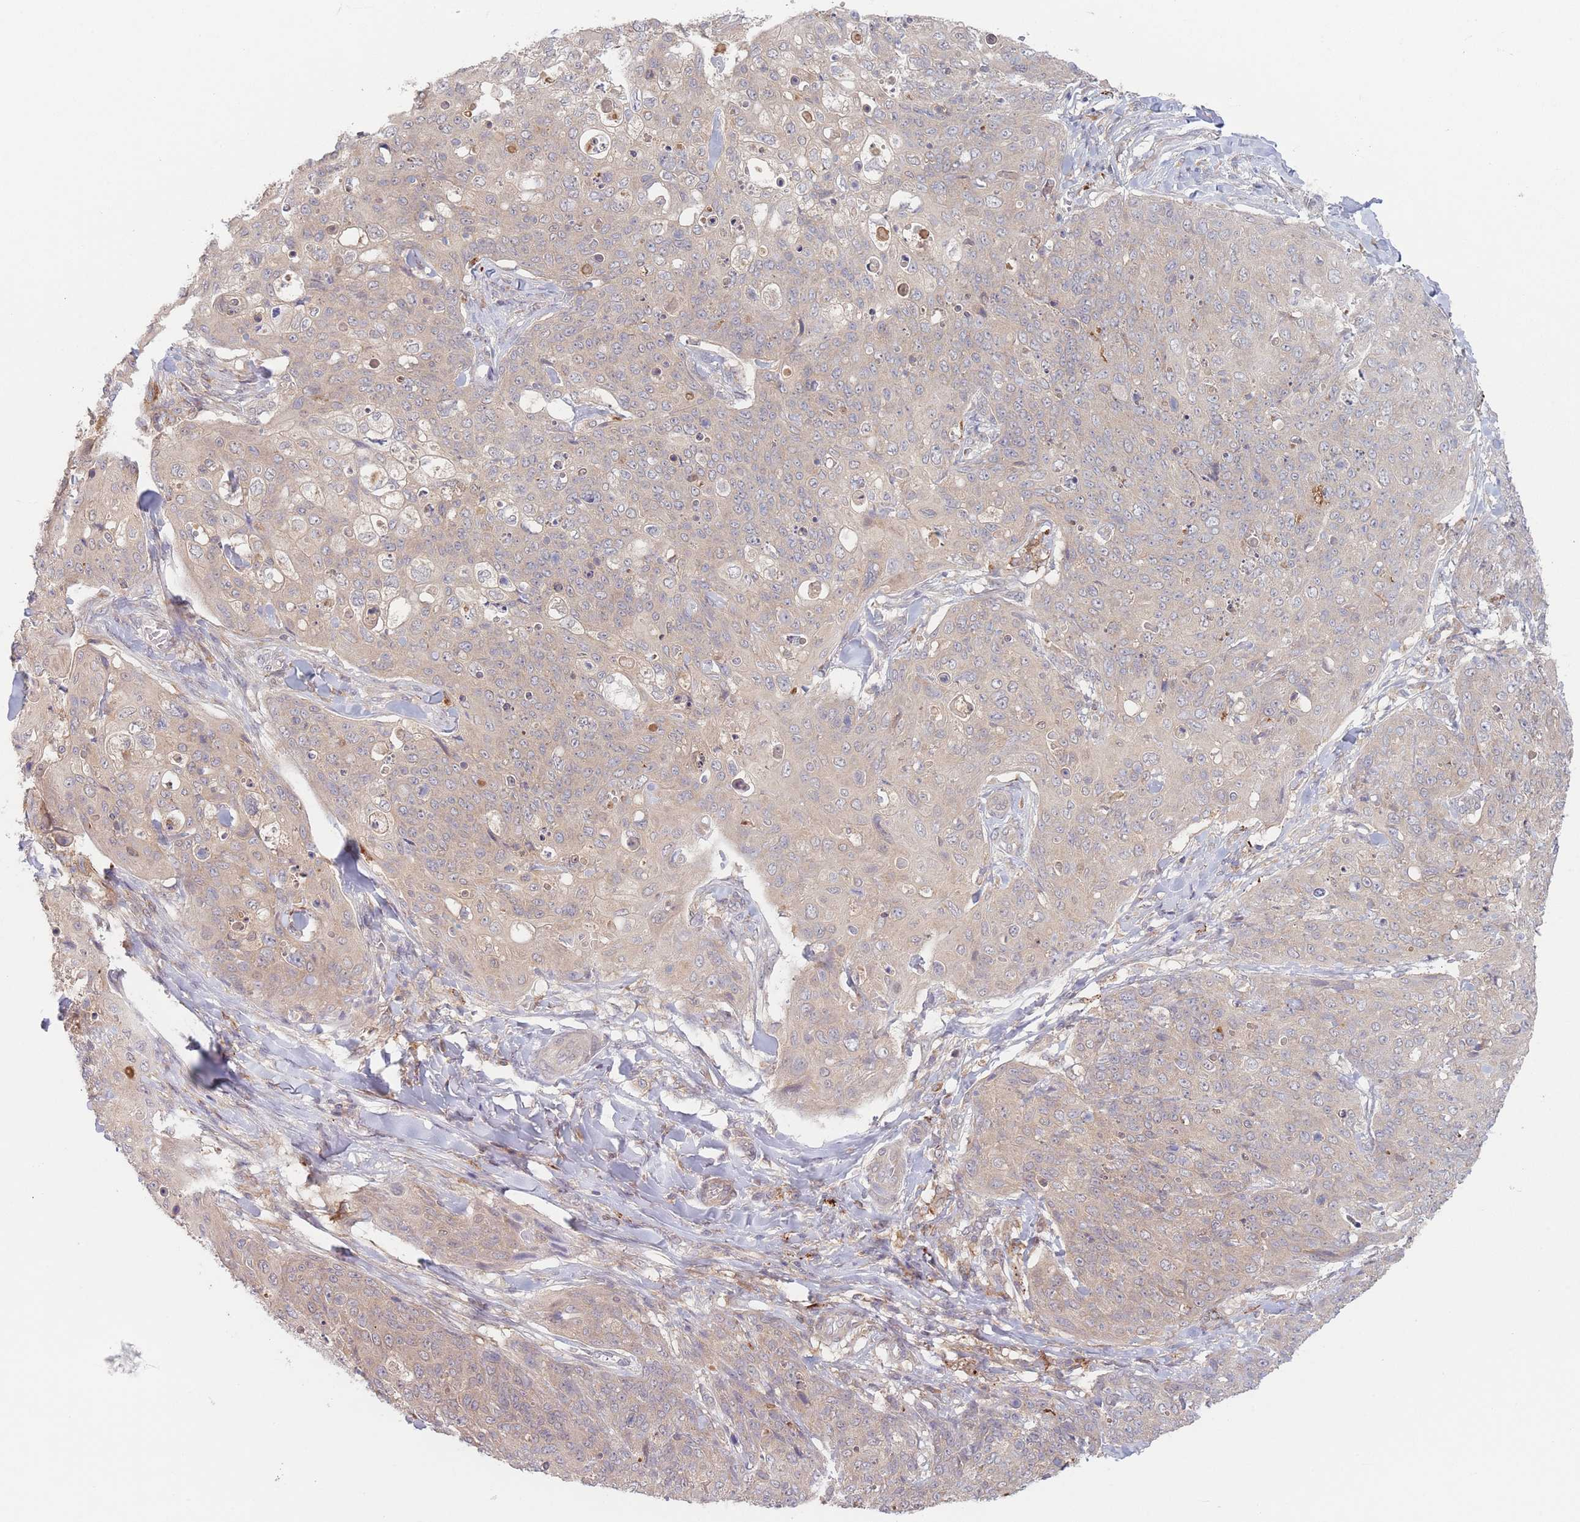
{"staining": {"intensity": "weak", "quantity": "25%-75%", "location": "cytoplasmic/membranous"}, "tissue": "skin cancer", "cell_type": "Tumor cells", "image_type": "cancer", "snomed": [{"axis": "morphology", "description": "Squamous cell carcinoma, NOS"}, {"axis": "topography", "description": "Skin"}, {"axis": "topography", "description": "Vulva"}], "caption": "An immunohistochemistry micrograph of neoplastic tissue is shown. Protein staining in brown labels weak cytoplasmic/membranous positivity in squamous cell carcinoma (skin) within tumor cells.", "gene": "PPM1A", "patient": {"sex": "female", "age": 85}}